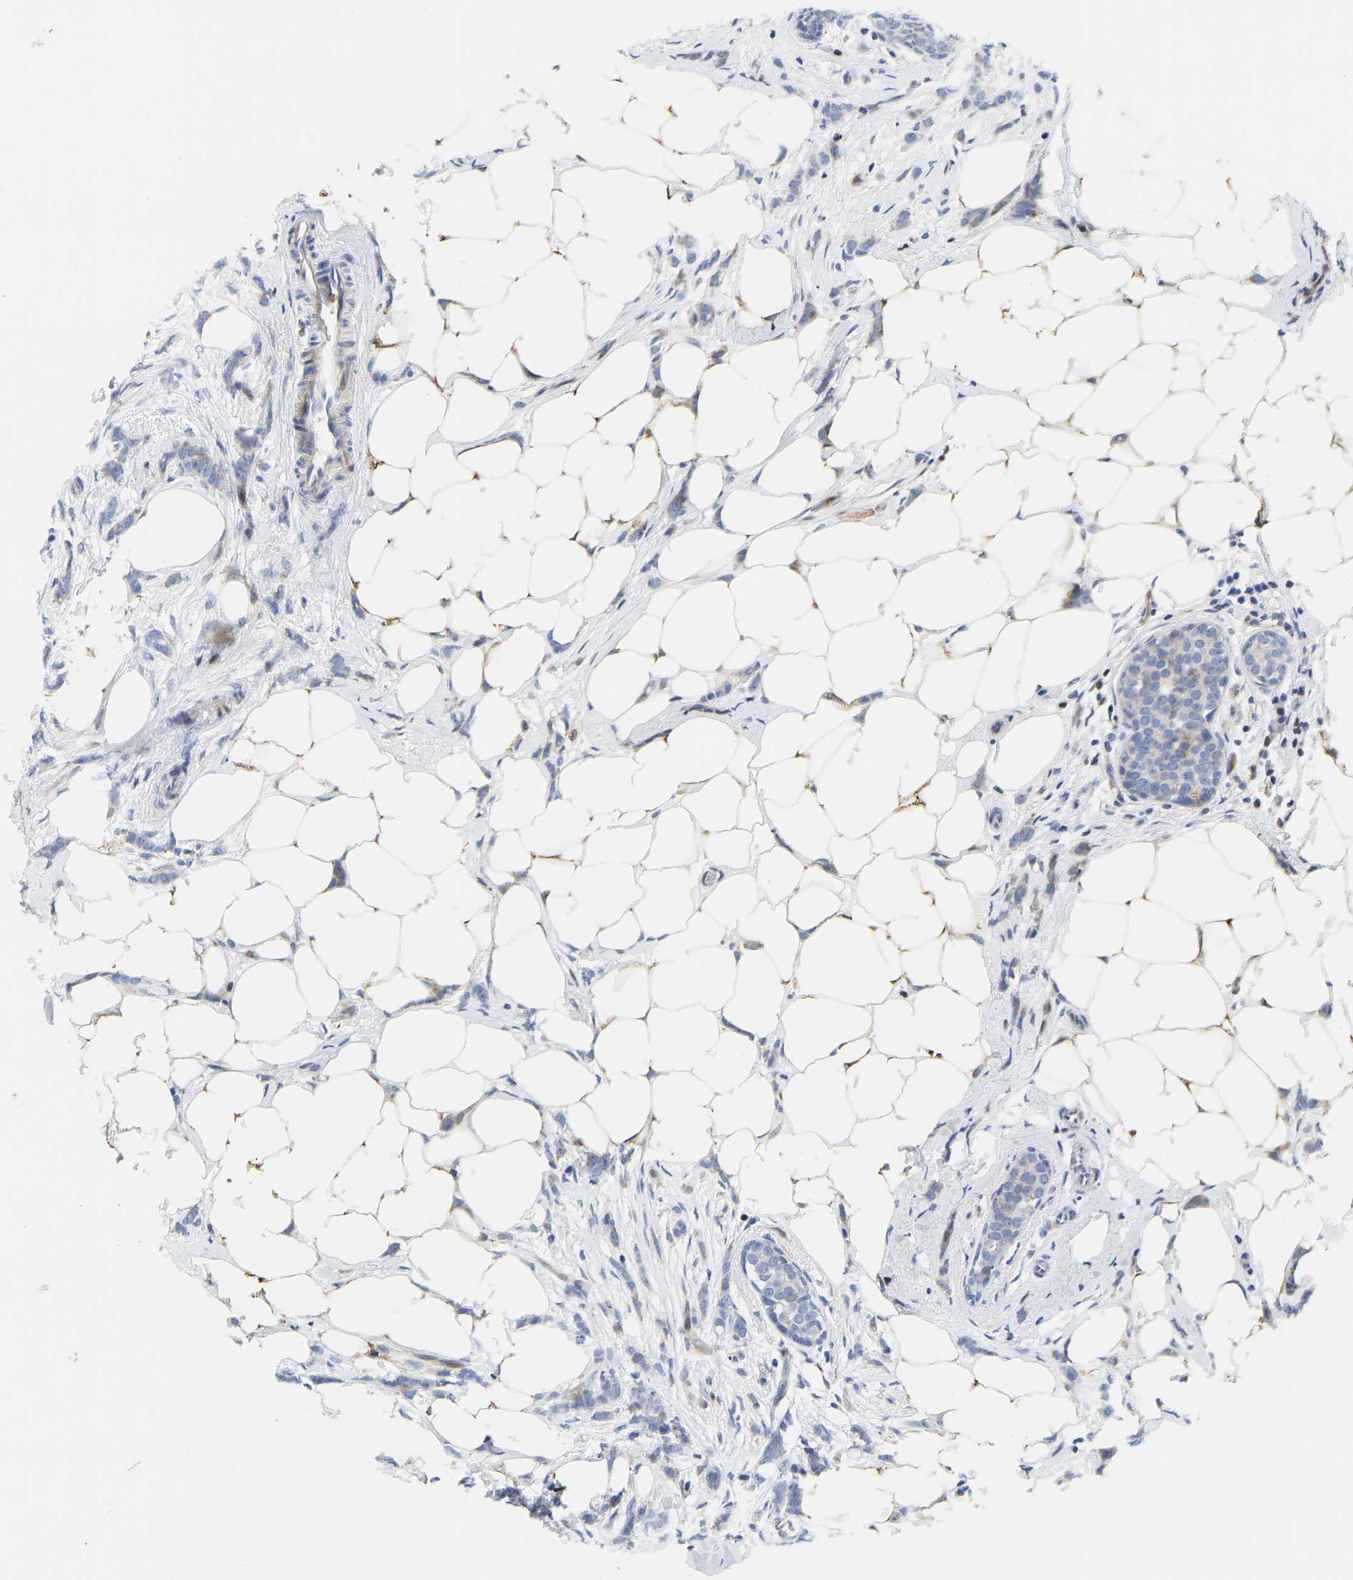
{"staining": {"intensity": "moderate", "quantity": "<25%", "location": "cytoplasmic/membranous"}, "tissue": "breast cancer", "cell_type": "Tumor cells", "image_type": "cancer", "snomed": [{"axis": "morphology", "description": "Lobular carcinoma, in situ"}, {"axis": "morphology", "description": "Lobular carcinoma"}, {"axis": "topography", "description": "Breast"}], "caption": "This image demonstrates breast lobular carcinoma stained with immunohistochemistry (IHC) to label a protein in brown. The cytoplasmic/membranous of tumor cells show moderate positivity for the protein. Nuclei are counter-stained blue.", "gene": "HDAC5", "patient": {"sex": "female", "age": 41}}